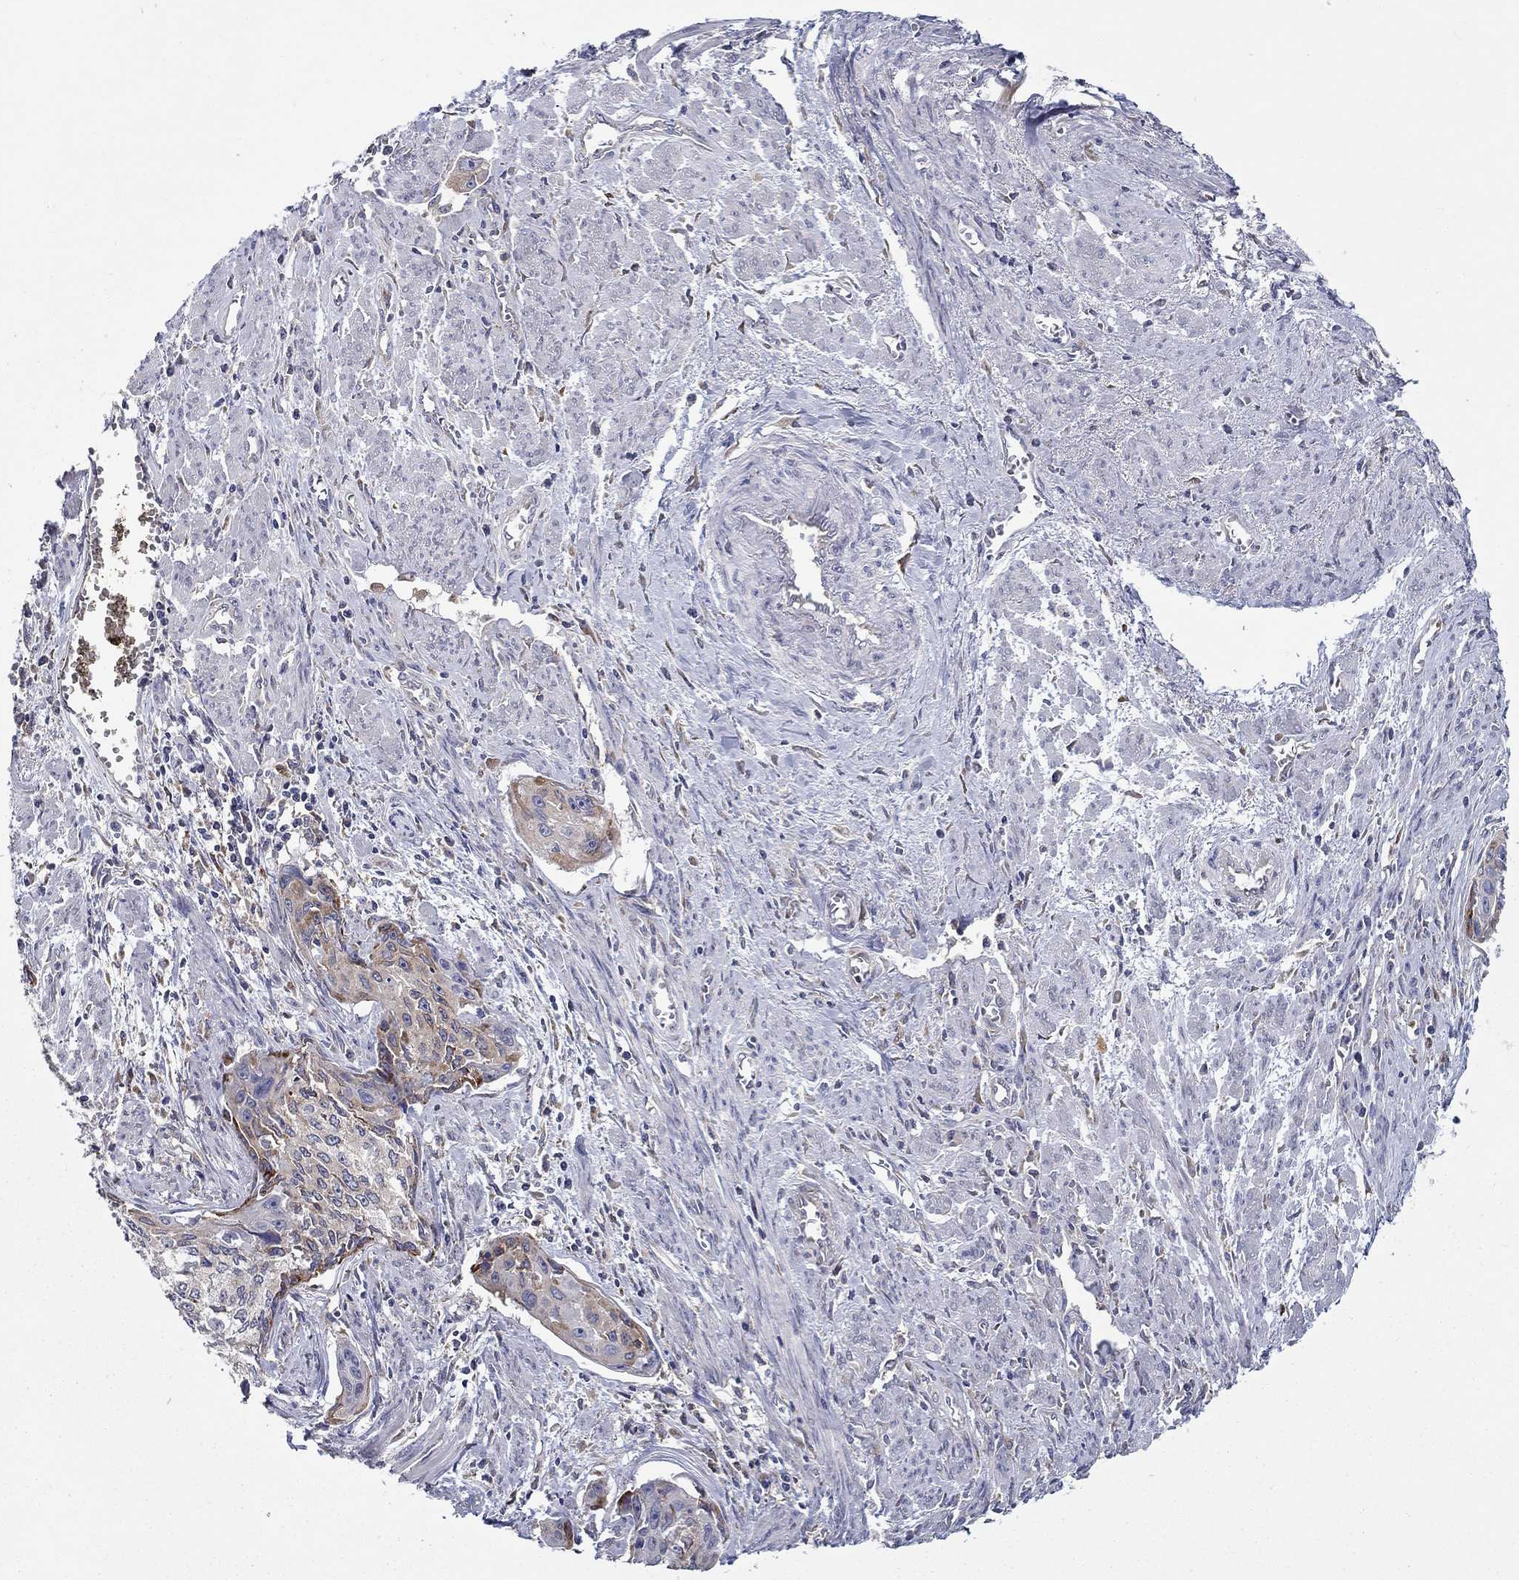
{"staining": {"intensity": "weak", "quantity": "25%-75%", "location": "cytoplasmic/membranous"}, "tissue": "cervical cancer", "cell_type": "Tumor cells", "image_type": "cancer", "snomed": [{"axis": "morphology", "description": "Squamous cell carcinoma, NOS"}, {"axis": "topography", "description": "Cervix"}], "caption": "Cervical cancer tissue shows weak cytoplasmic/membranous positivity in approximately 25%-75% of tumor cells", "gene": "QRFPR", "patient": {"sex": "female", "age": 58}}